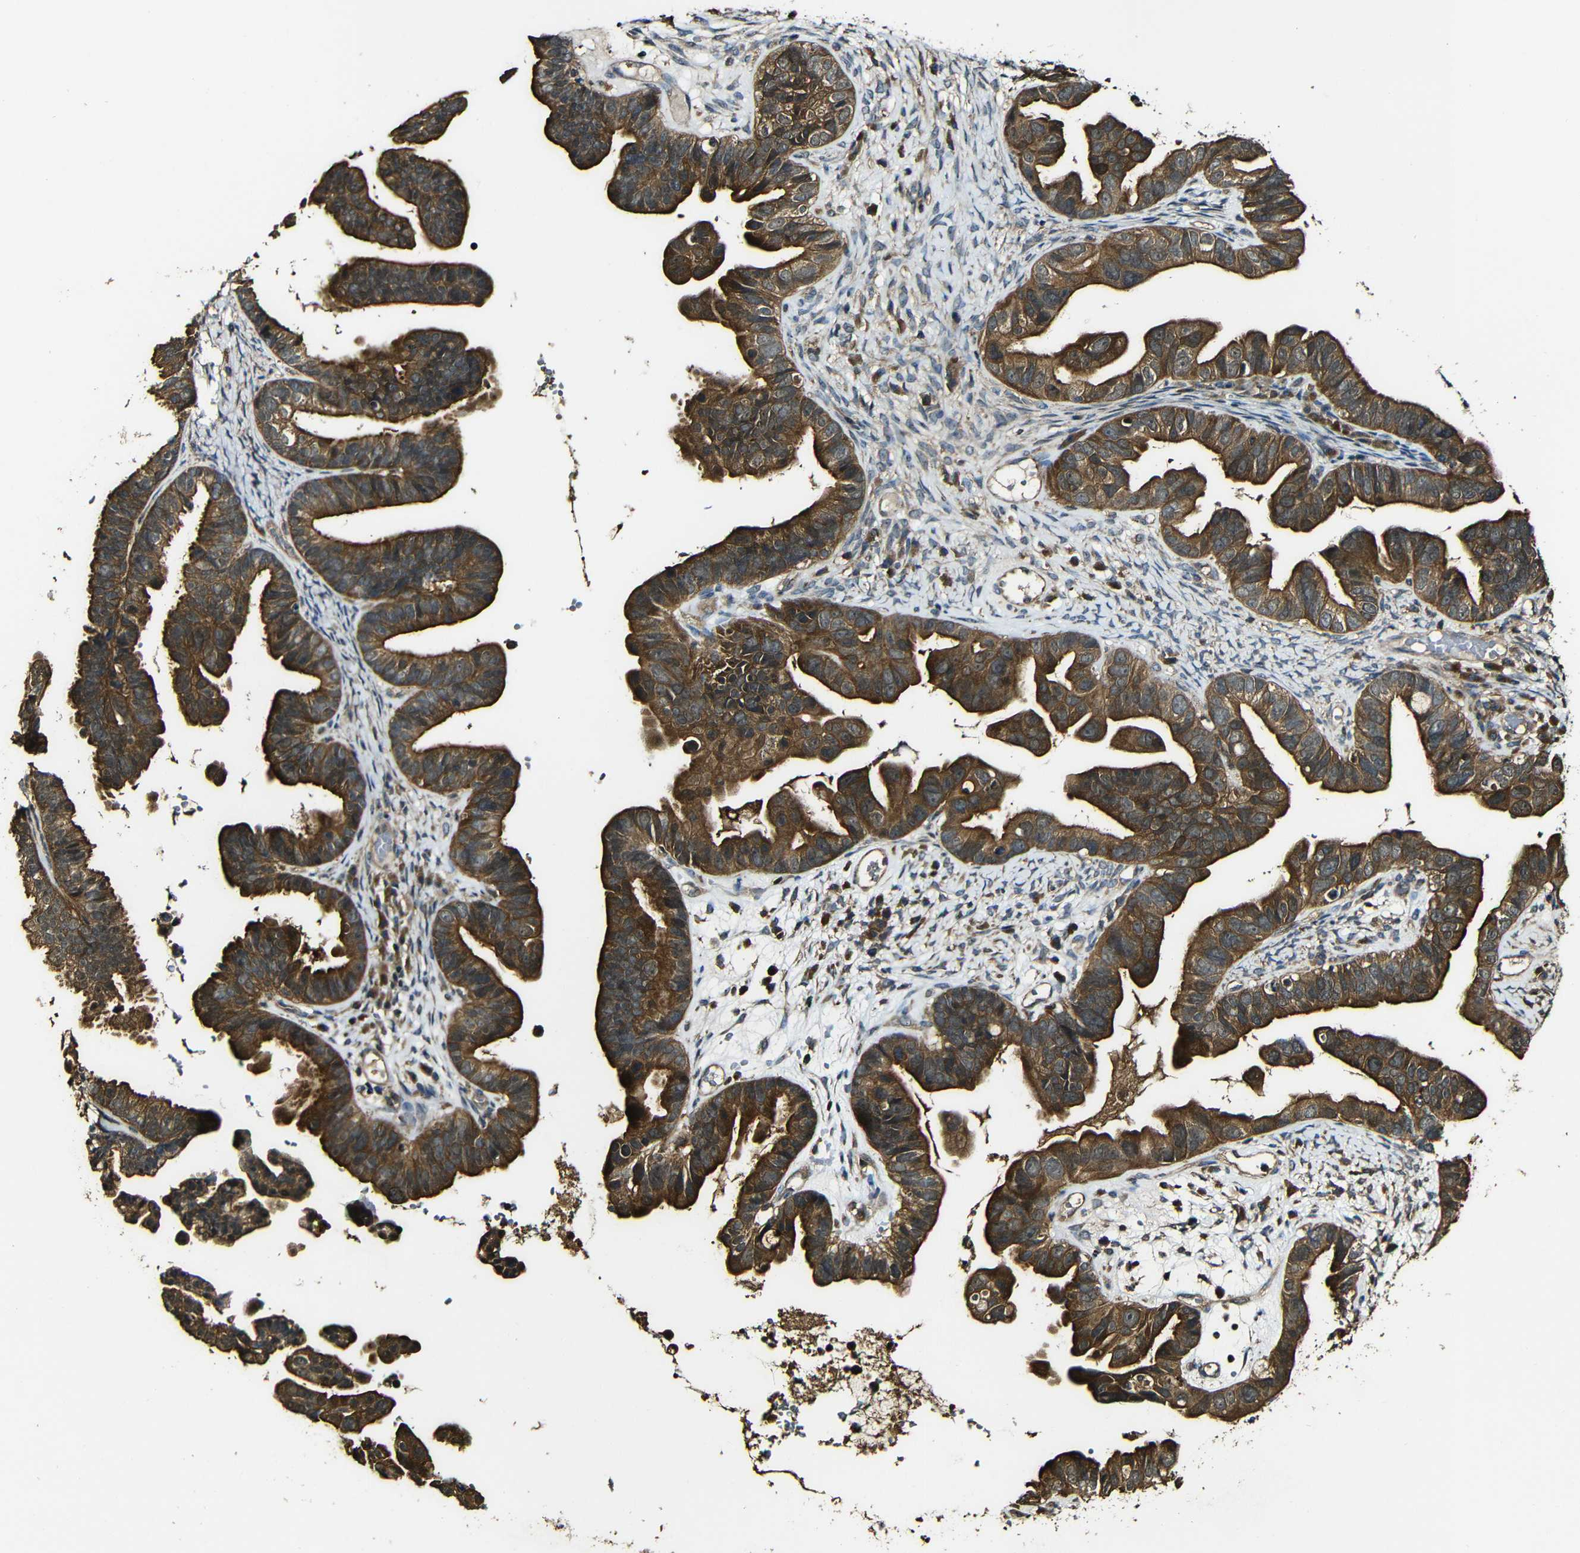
{"staining": {"intensity": "strong", "quantity": ">75%", "location": "cytoplasmic/membranous"}, "tissue": "ovarian cancer", "cell_type": "Tumor cells", "image_type": "cancer", "snomed": [{"axis": "morphology", "description": "Cystadenocarcinoma, serous, NOS"}, {"axis": "topography", "description": "Ovary"}], "caption": "The immunohistochemical stain shows strong cytoplasmic/membranous expression in tumor cells of ovarian serous cystadenocarcinoma tissue. The staining is performed using DAB (3,3'-diaminobenzidine) brown chromogen to label protein expression. The nuclei are counter-stained blue using hematoxylin.", "gene": "CASP8", "patient": {"sex": "female", "age": 56}}